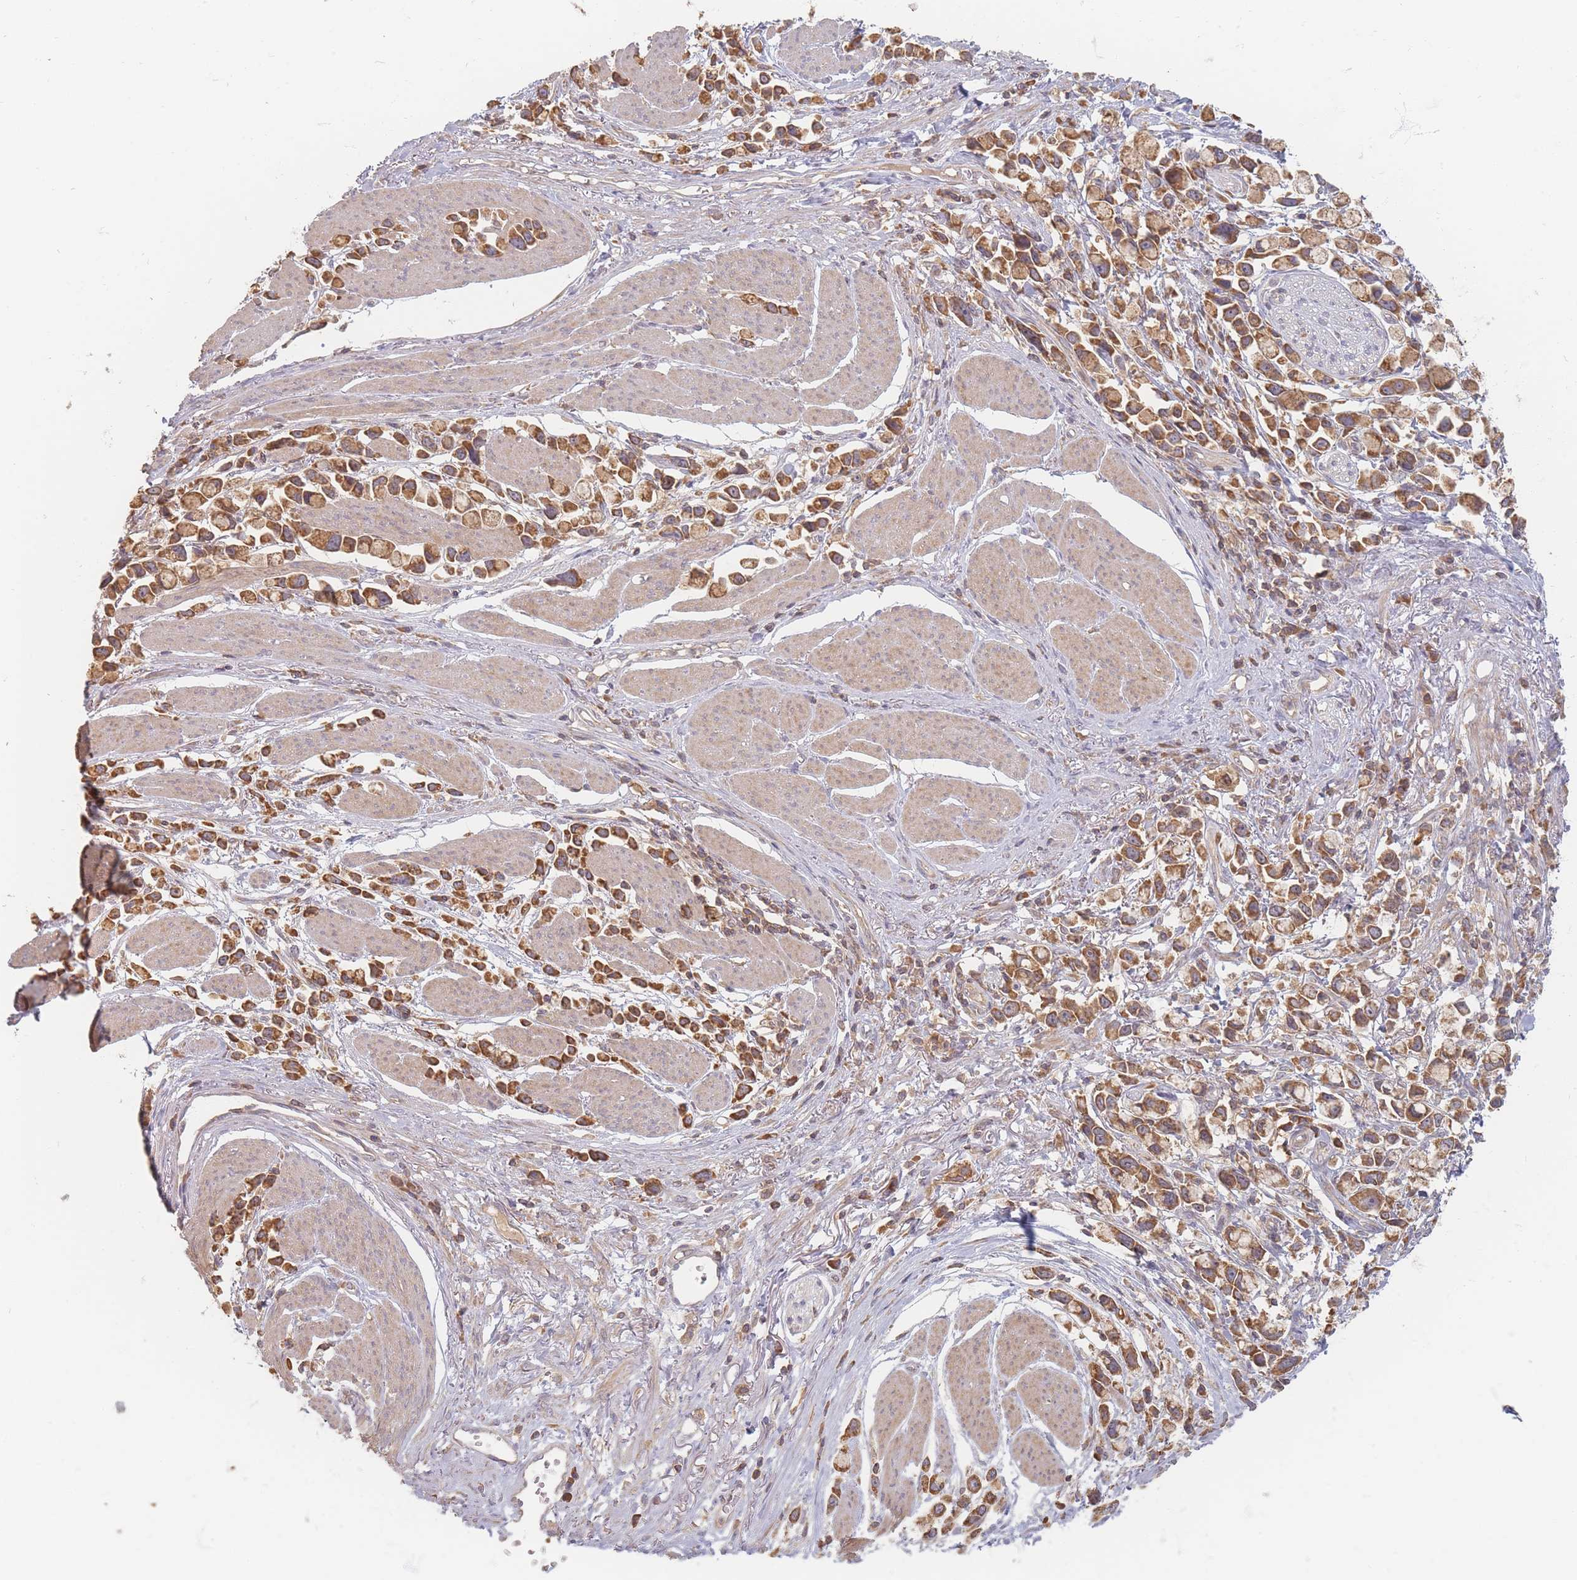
{"staining": {"intensity": "moderate", "quantity": ">75%", "location": "cytoplasmic/membranous"}, "tissue": "stomach cancer", "cell_type": "Tumor cells", "image_type": "cancer", "snomed": [{"axis": "morphology", "description": "Adenocarcinoma, NOS"}, {"axis": "topography", "description": "Stomach"}], "caption": "Moderate cytoplasmic/membranous expression is present in about >75% of tumor cells in adenocarcinoma (stomach).", "gene": "SLC35F3", "patient": {"sex": "female", "age": 81}}